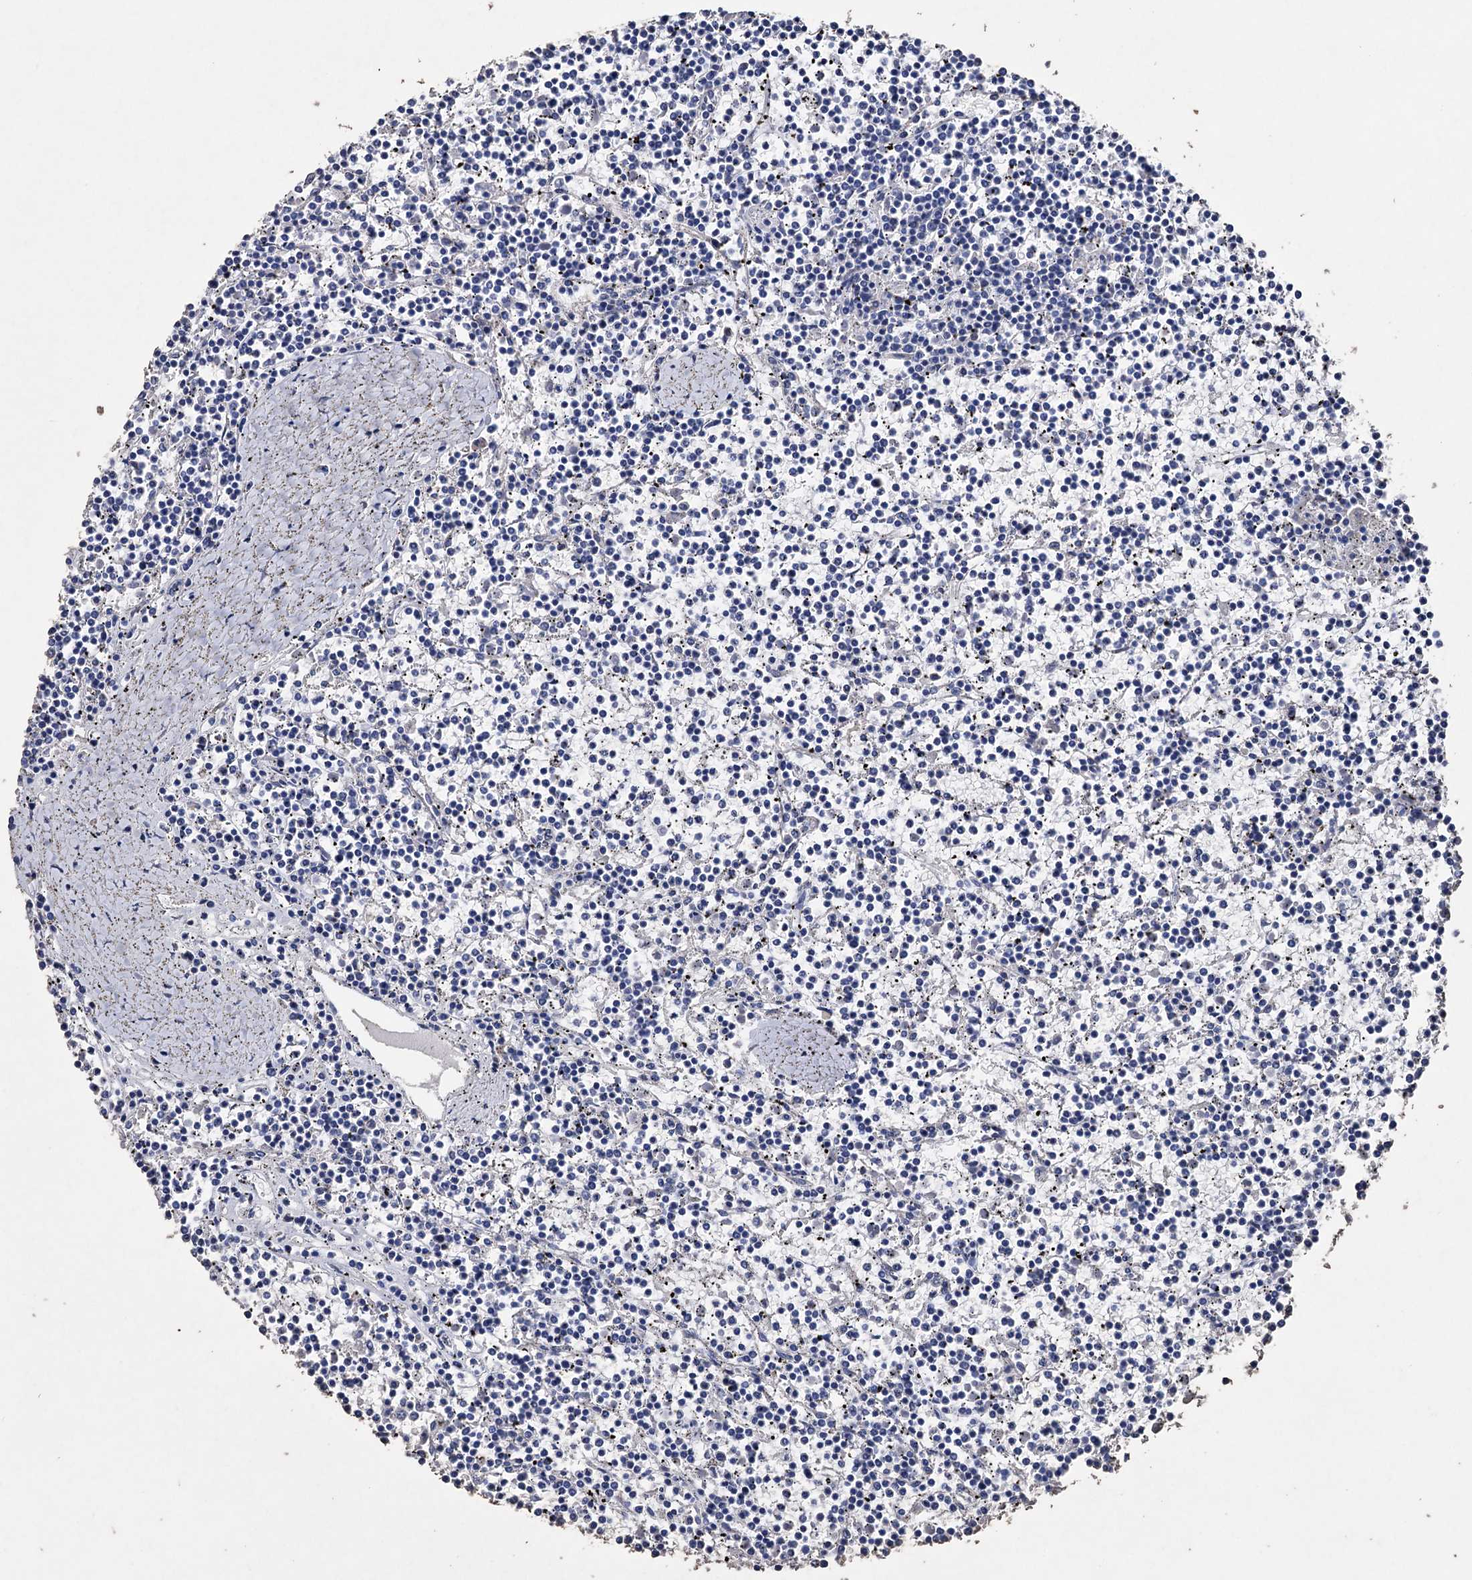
{"staining": {"intensity": "negative", "quantity": "none", "location": "none"}, "tissue": "lymphoma", "cell_type": "Tumor cells", "image_type": "cancer", "snomed": [{"axis": "morphology", "description": "Malignant lymphoma, non-Hodgkin's type, Low grade"}, {"axis": "topography", "description": "Spleen"}], "caption": "Tumor cells show no significant protein staining in malignant lymphoma, non-Hodgkin's type (low-grade).", "gene": "STING1", "patient": {"sex": "female", "age": 19}}